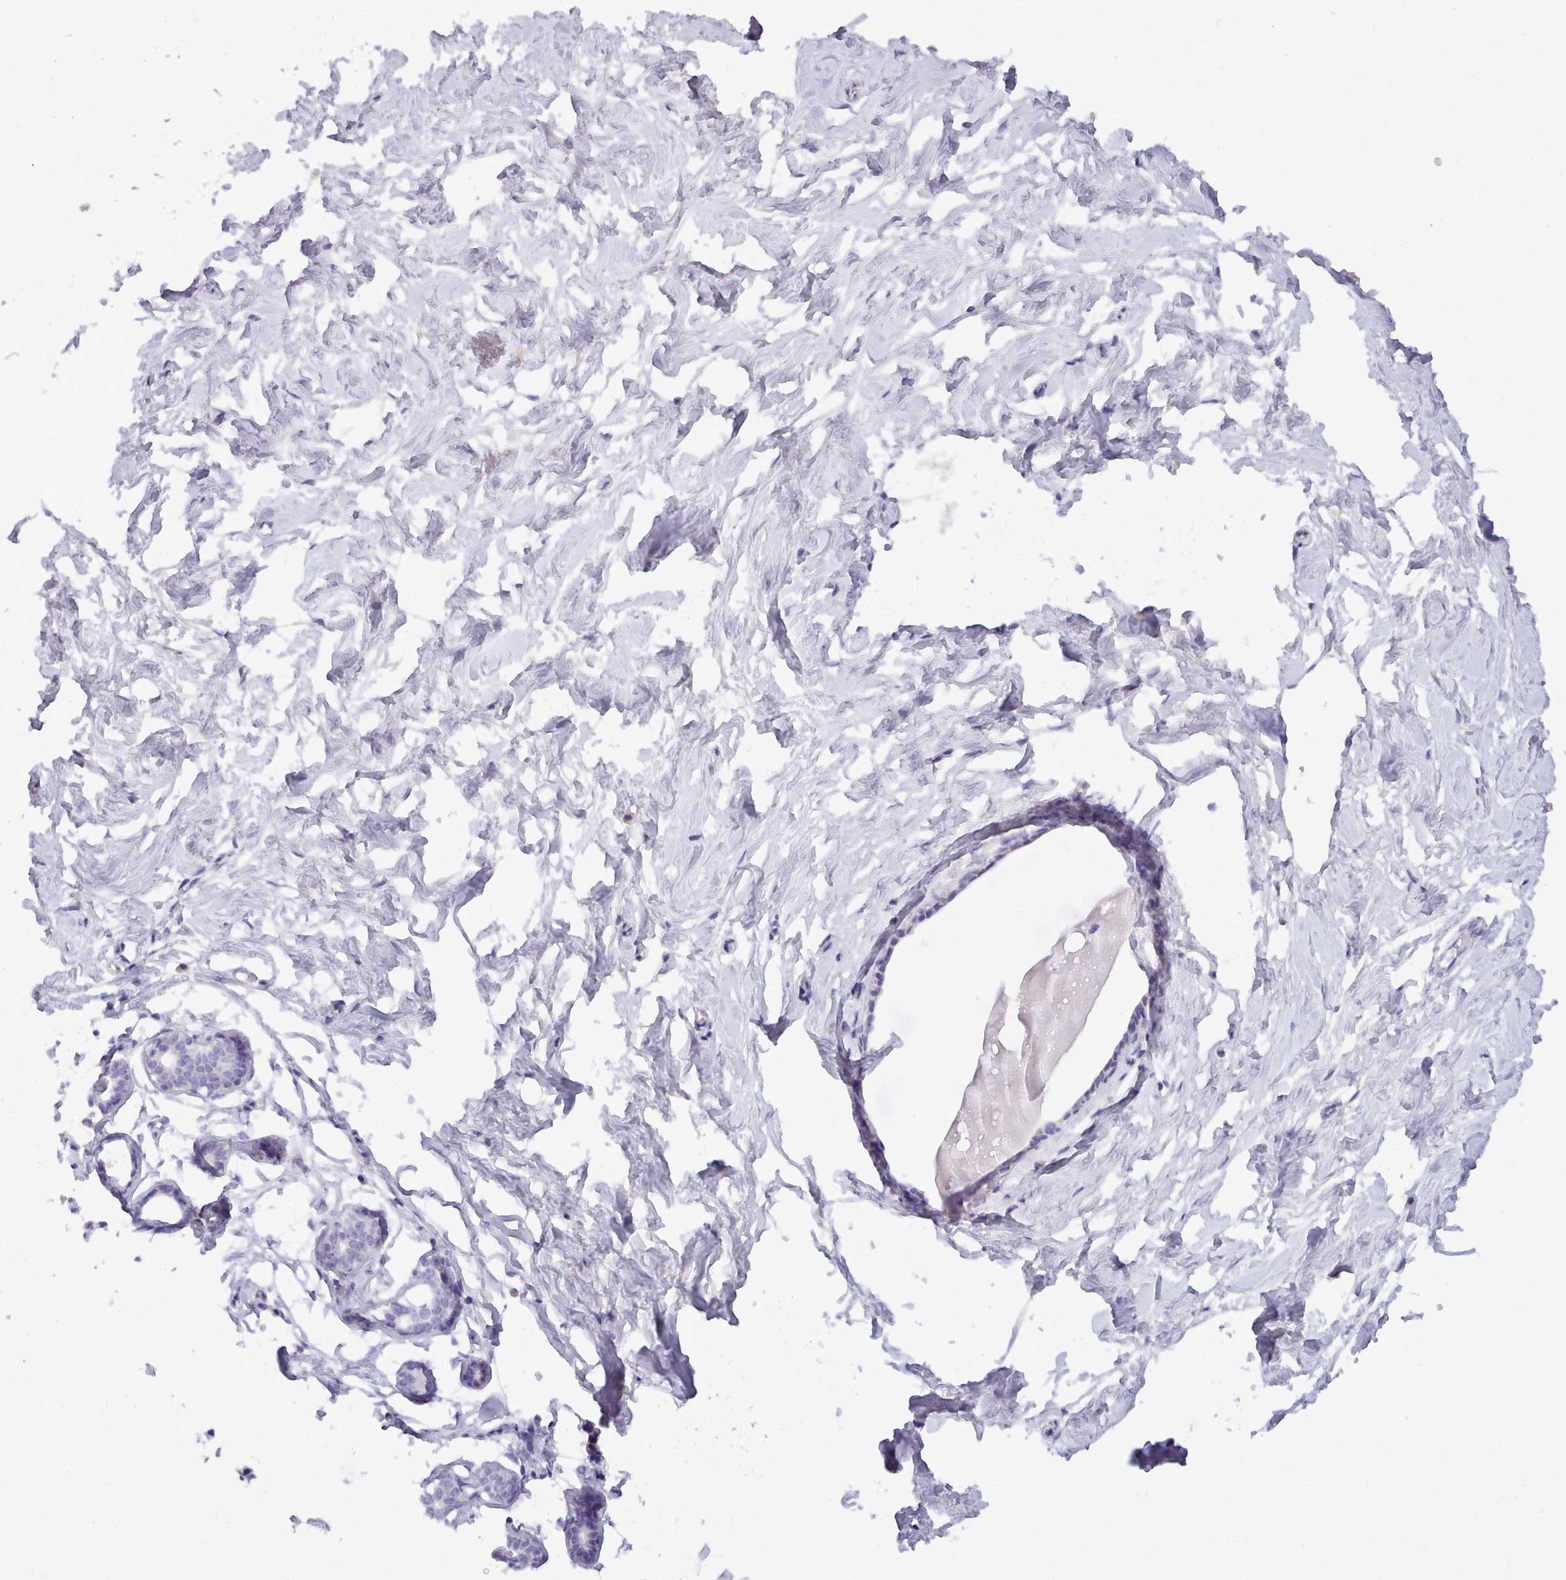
{"staining": {"intensity": "negative", "quantity": "none", "location": "none"}, "tissue": "breast", "cell_type": "Adipocytes", "image_type": "normal", "snomed": [{"axis": "morphology", "description": "Normal tissue, NOS"}, {"axis": "morphology", "description": "Adenoma, NOS"}, {"axis": "topography", "description": "Breast"}], "caption": "Photomicrograph shows no significant protein staining in adipocytes of normal breast.", "gene": "CYP2A13", "patient": {"sex": "female", "age": 23}}